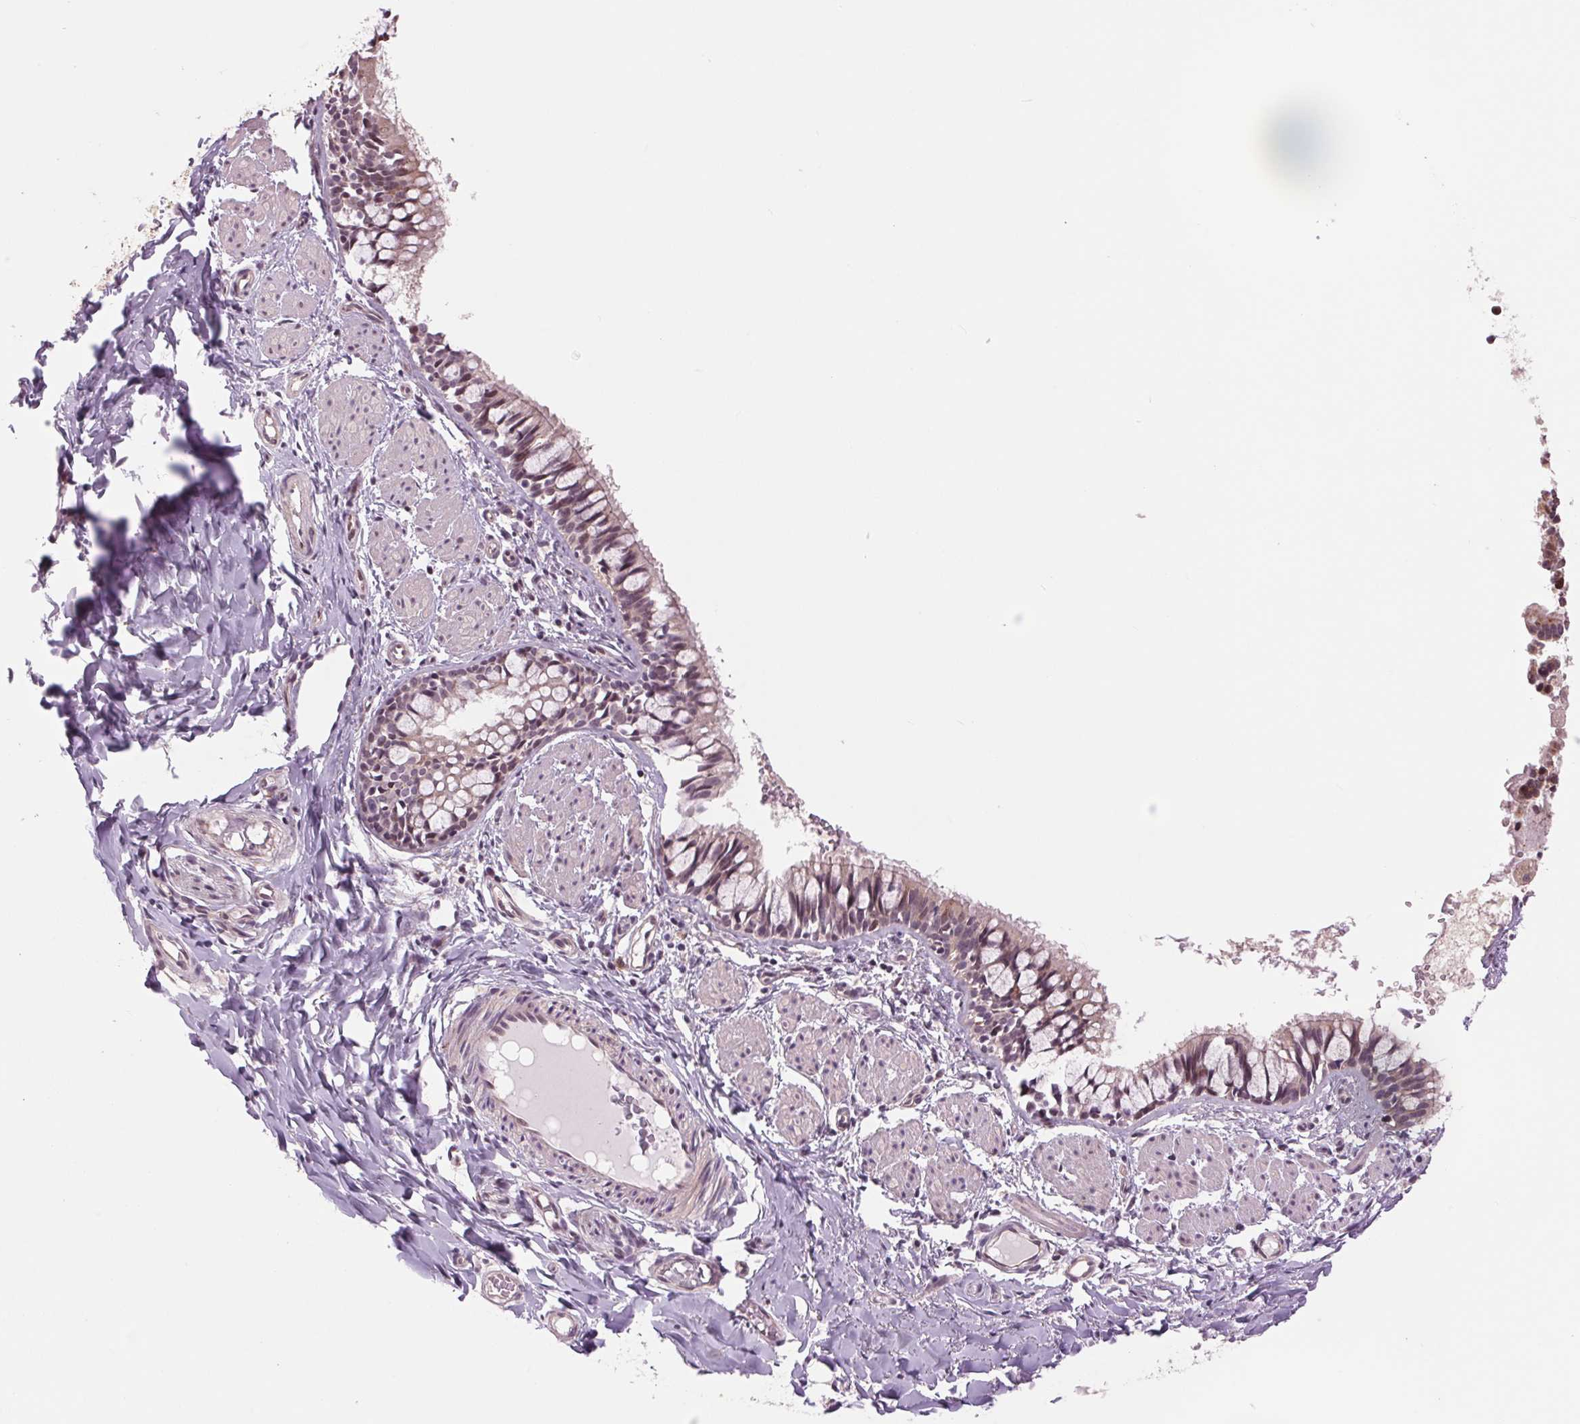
{"staining": {"intensity": "weak", "quantity": "25%-75%", "location": "cytoplasmic/membranous,nuclear"}, "tissue": "bronchus", "cell_type": "Respiratory epithelial cells", "image_type": "normal", "snomed": [{"axis": "morphology", "description": "Normal tissue, NOS"}, {"axis": "topography", "description": "Bronchus"}], "caption": "DAB immunohistochemical staining of unremarkable human bronchus shows weak cytoplasmic/membranous,nuclear protein expression in about 25%-75% of respiratory epithelial cells. Using DAB (3,3'-diaminobenzidine) (brown) and hematoxylin (blue) stains, captured at high magnification using brightfield microscopy.", "gene": "CHMP4B", "patient": {"sex": "male", "age": 1}}